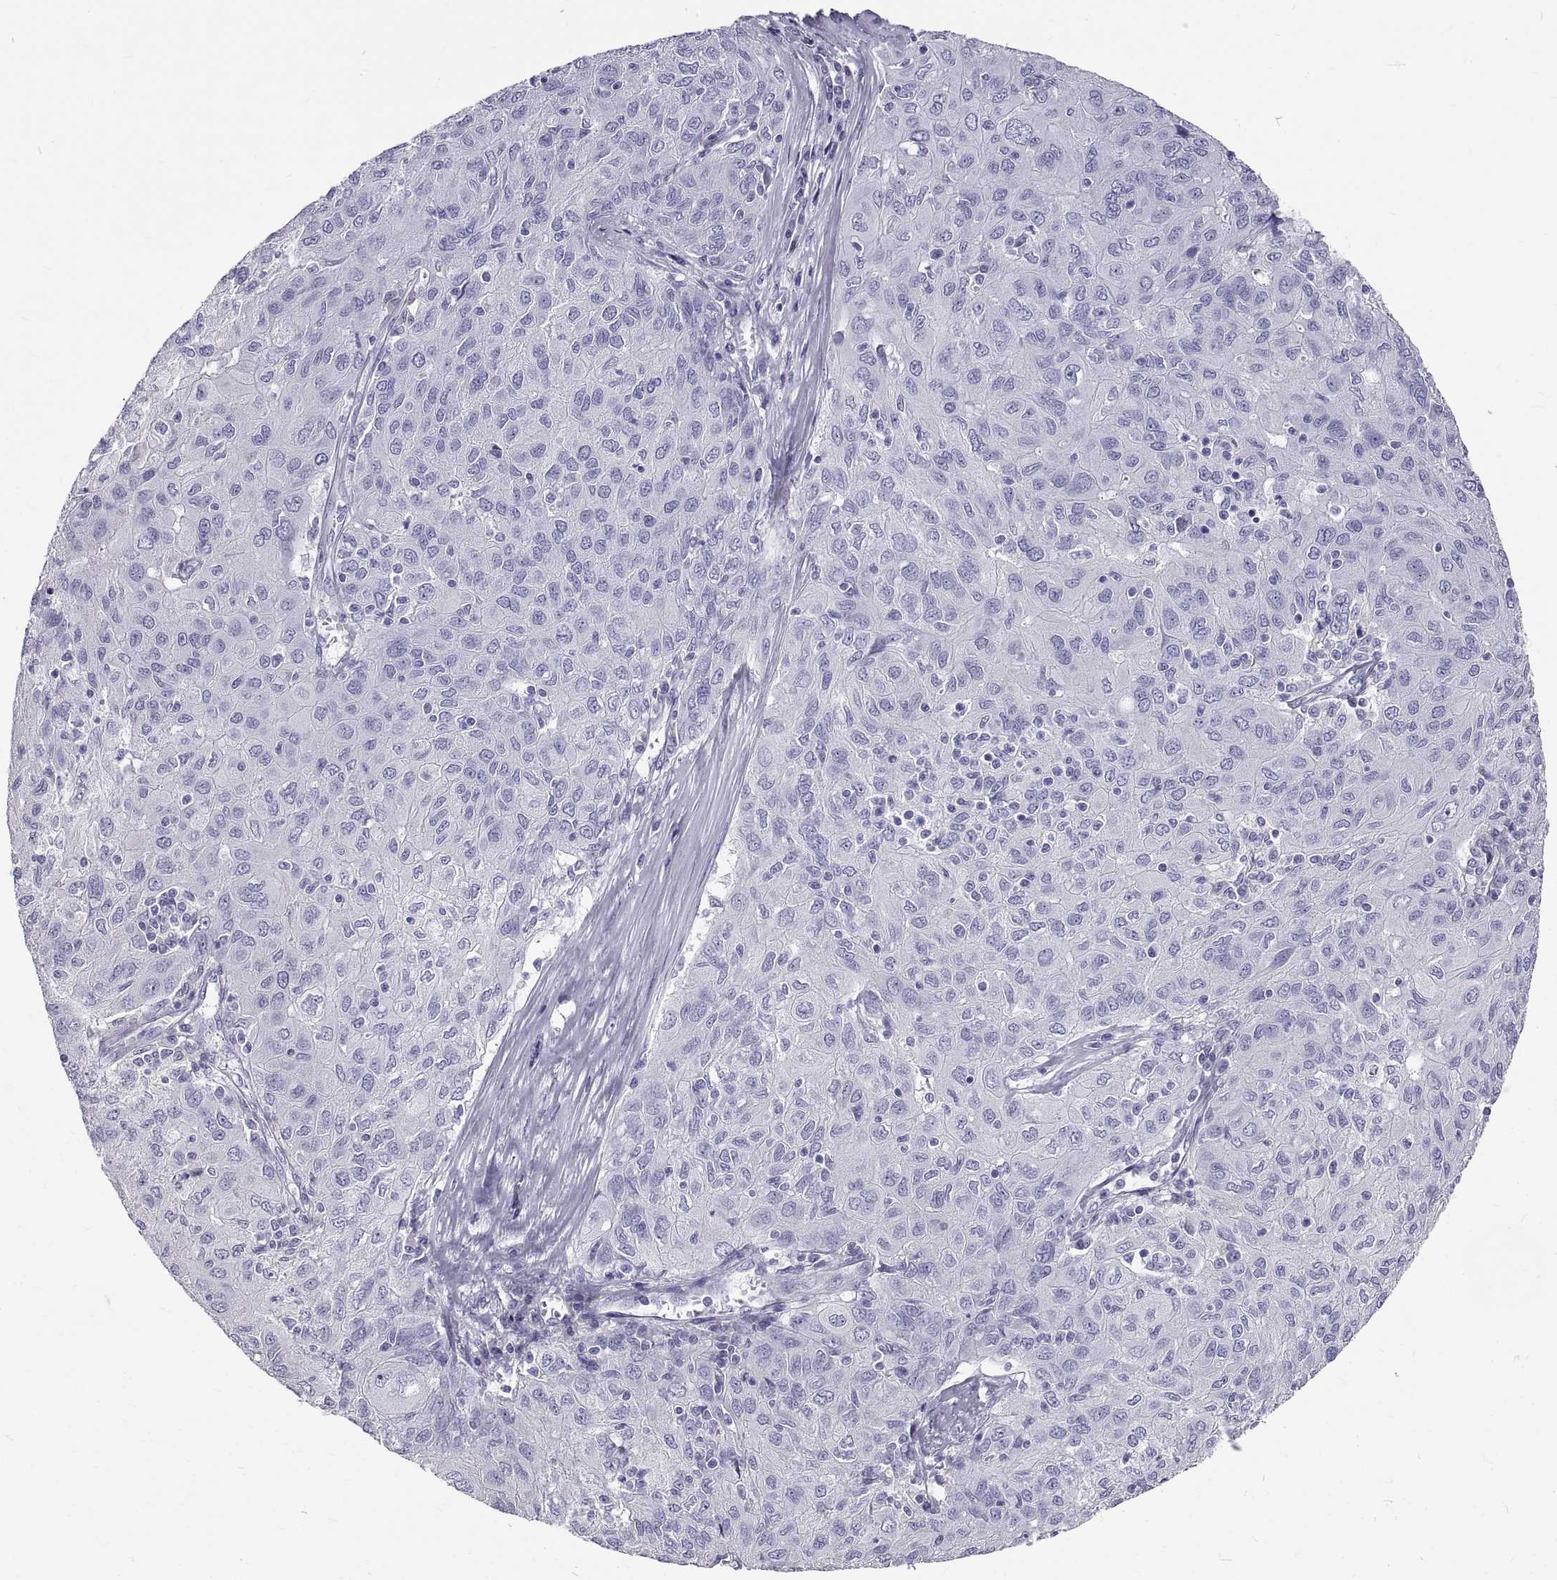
{"staining": {"intensity": "negative", "quantity": "none", "location": "none"}, "tissue": "ovarian cancer", "cell_type": "Tumor cells", "image_type": "cancer", "snomed": [{"axis": "morphology", "description": "Carcinoma, endometroid"}, {"axis": "topography", "description": "Ovary"}], "caption": "There is no significant positivity in tumor cells of ovarian cancer (endometroid carcinoma). (Stains: DAB immunohistochemistry (IHC) with hematoxylin counter stain, Microscopy: brightfield microscopy at high magnification).", "gene": "GNG12", "patient": {"sex": "female", "age": 50}}